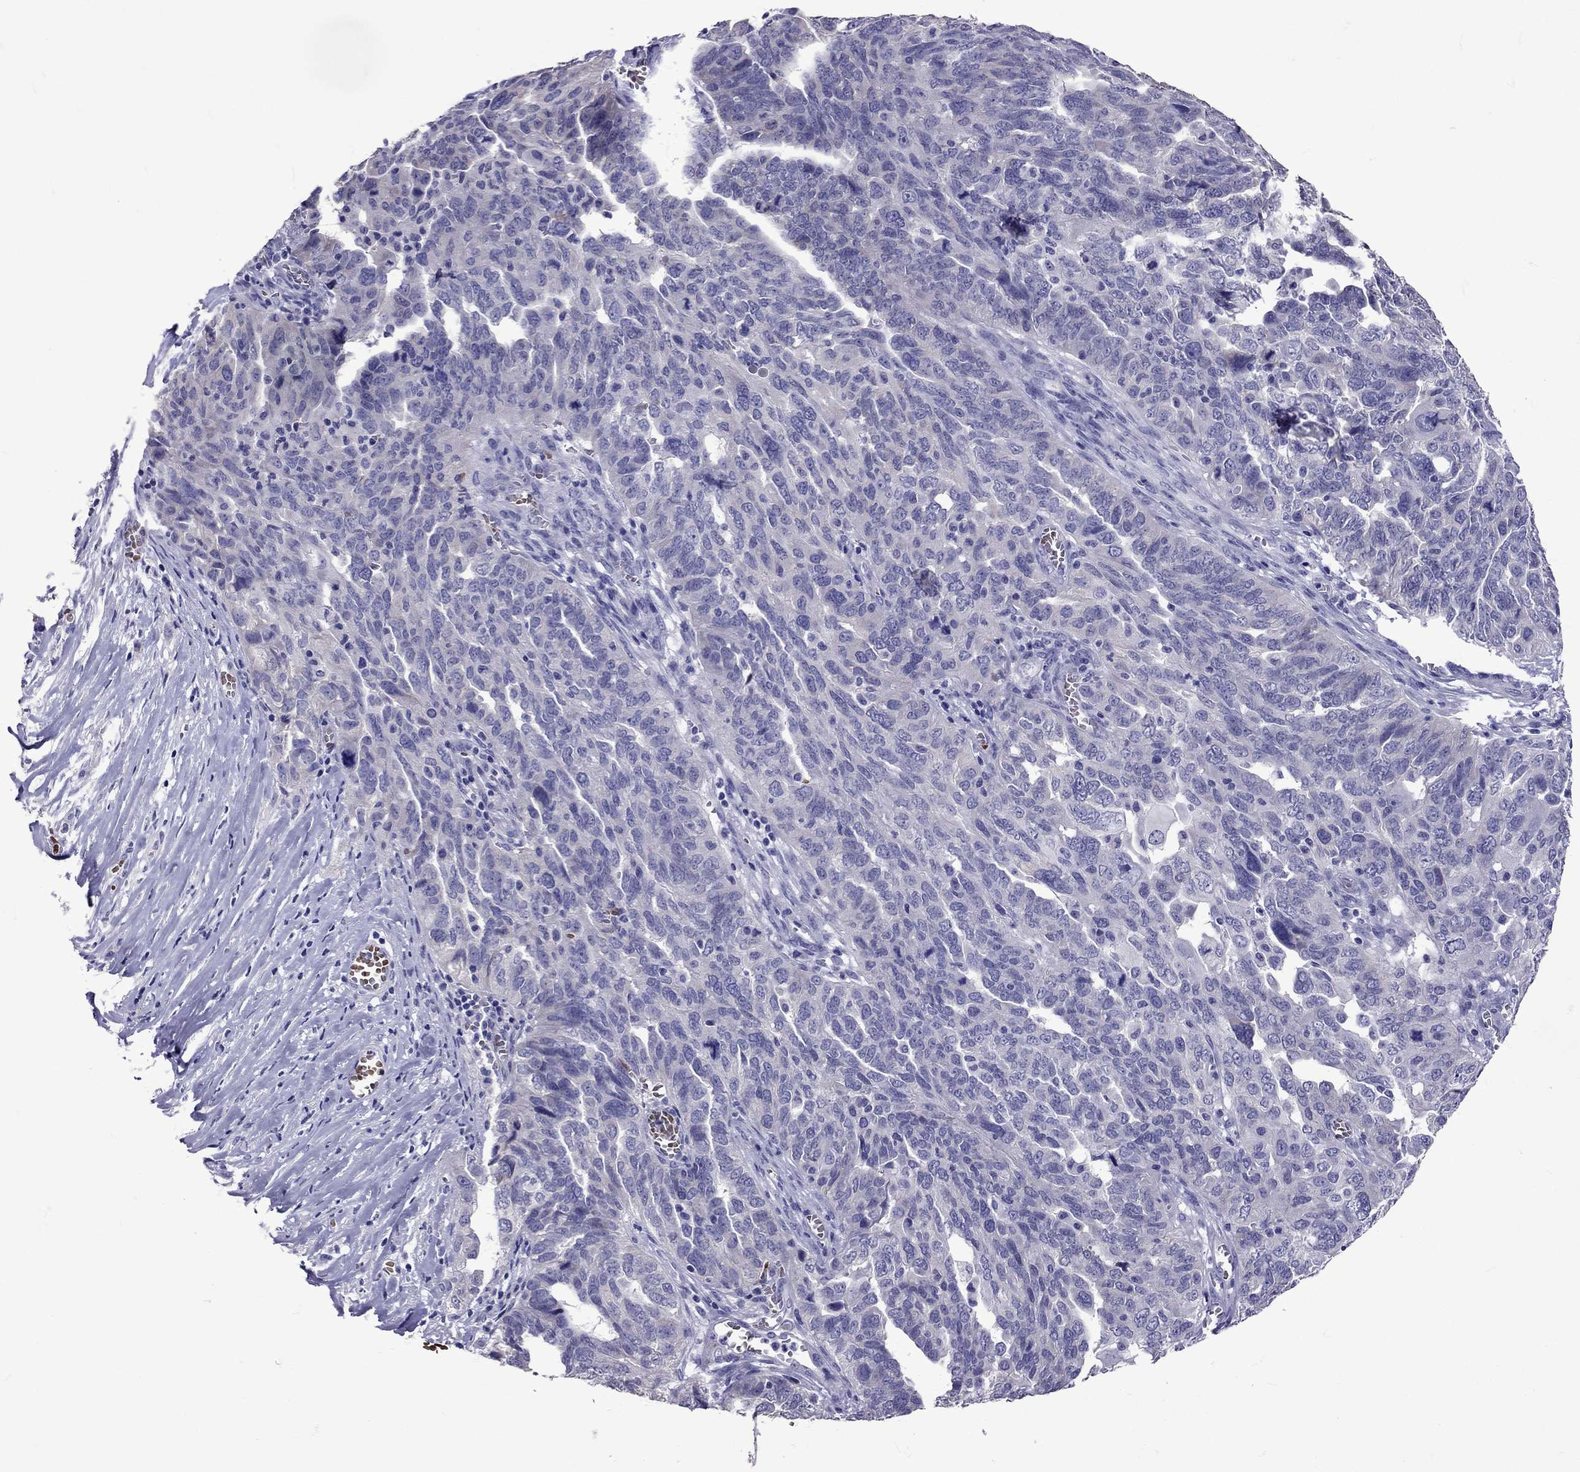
{"staining": {"intensity": "negative", "quantity": "none", "location": "none"}, "tissue": "ovarian cancer", "cell_type": "Tumor cells", "image_type": "cancer", "snomed": [{"axis": "morphology", "description": "Carcinoma, endometroid"}, {"axis": "topography", "description": "Soft tissue"}, {"axis": "topography", "description": "Ovary"}], "caption": "Immunohistochemistry (IHC) histopathology image of human endometroid carcinoma (ovarian) stained for a protein (brown), which displays no expression in tumor cells.", "gene": "TBR1", "patient": {"sex": "female", "age": 52}}